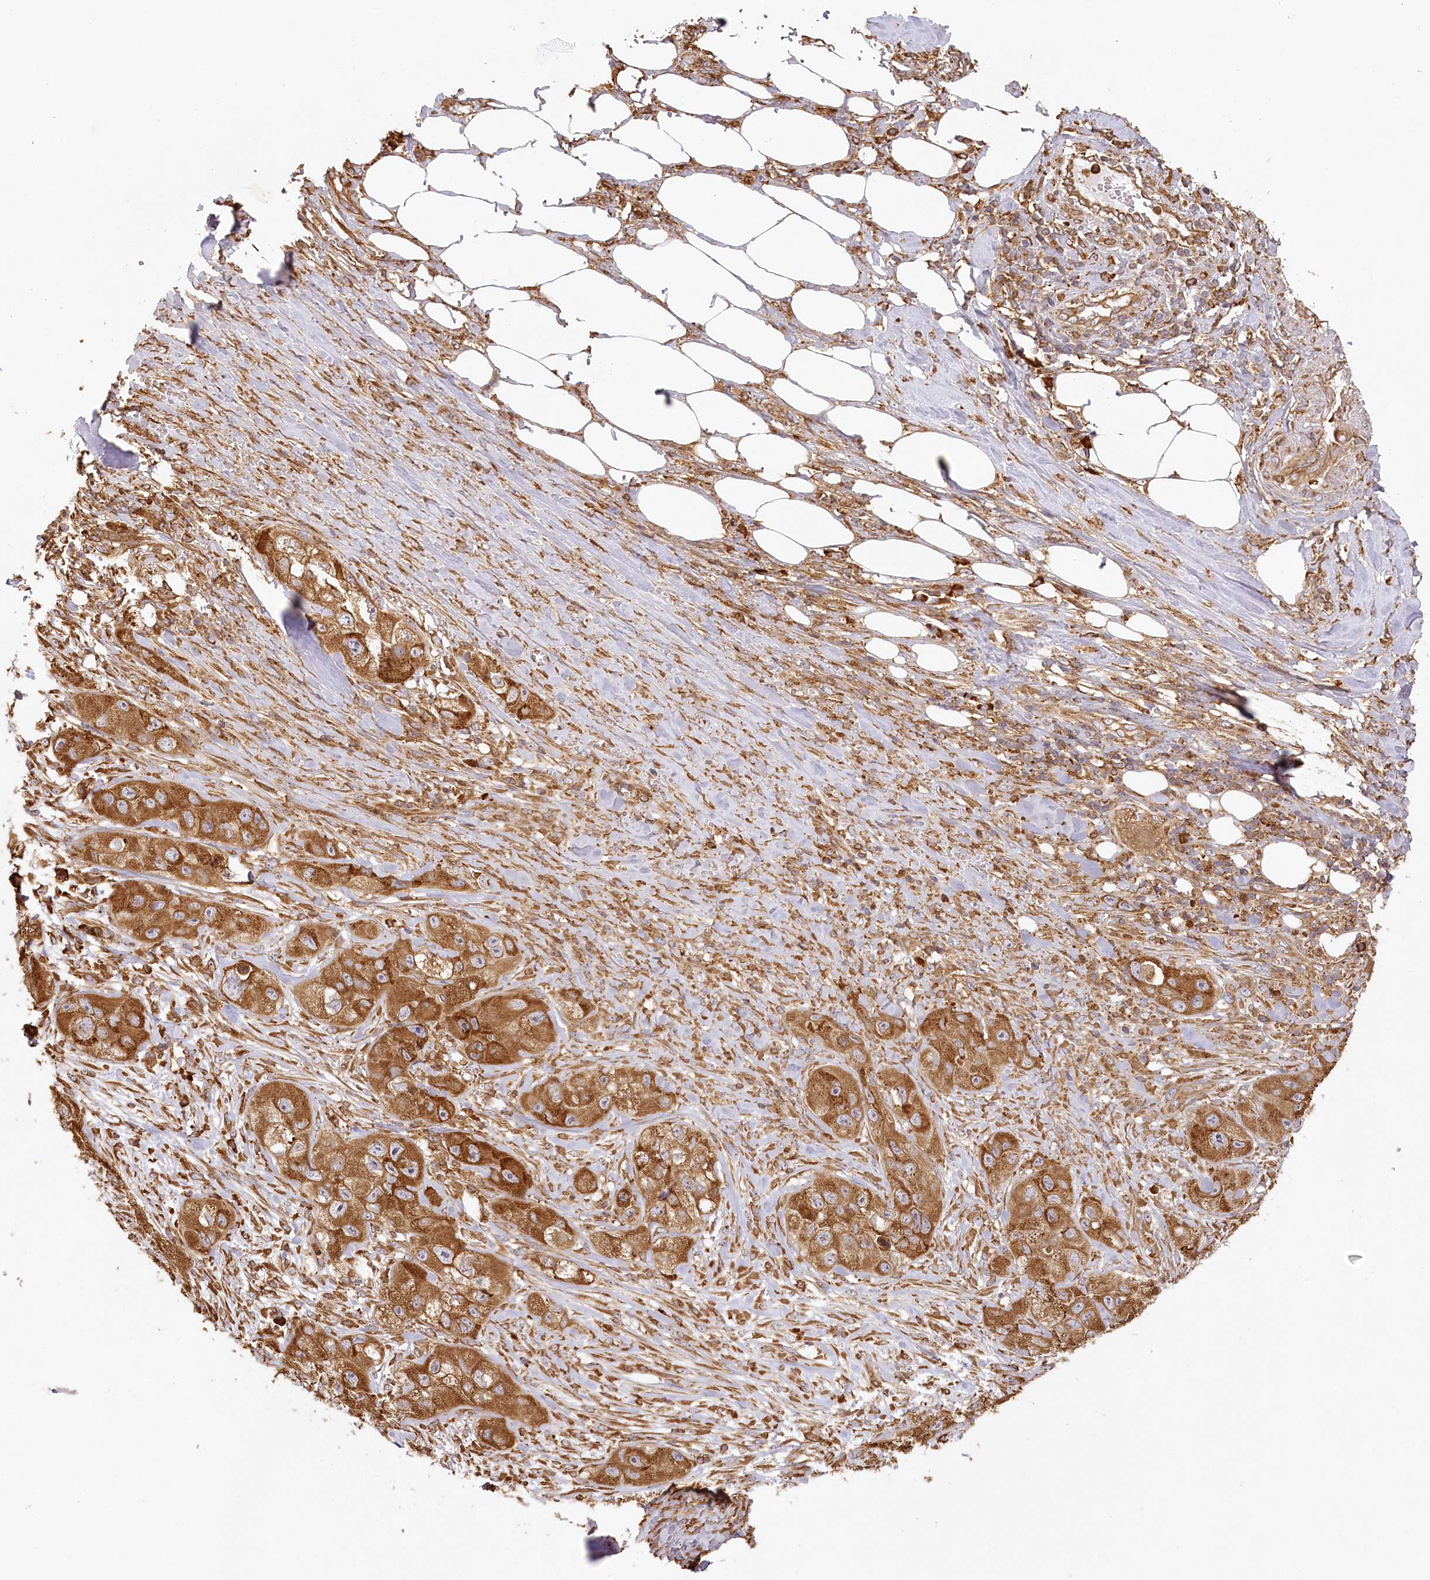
{"staining": {"intensity": "strong", "quantity": ">75%", "location": "cytoplasmic/membranous"}, "tissue": "skin cancer", "cell_type": "Tumor cells", "image_type": "cancer", "snomed": [{"axis": "morphology", "description": "Squamous cell carcinoma, NOS"}, {"axis": "topography", "description": "Skin"}, {"axis": "topography", "description": "Subcutis"}], "caption": "Human skin cancer (squamous cell carcinoma) stained with a protein marker demonstrates strong staining in tumor cells.", "gene": "ACAP2", "patient": {"sex": "male", "age": 73}}